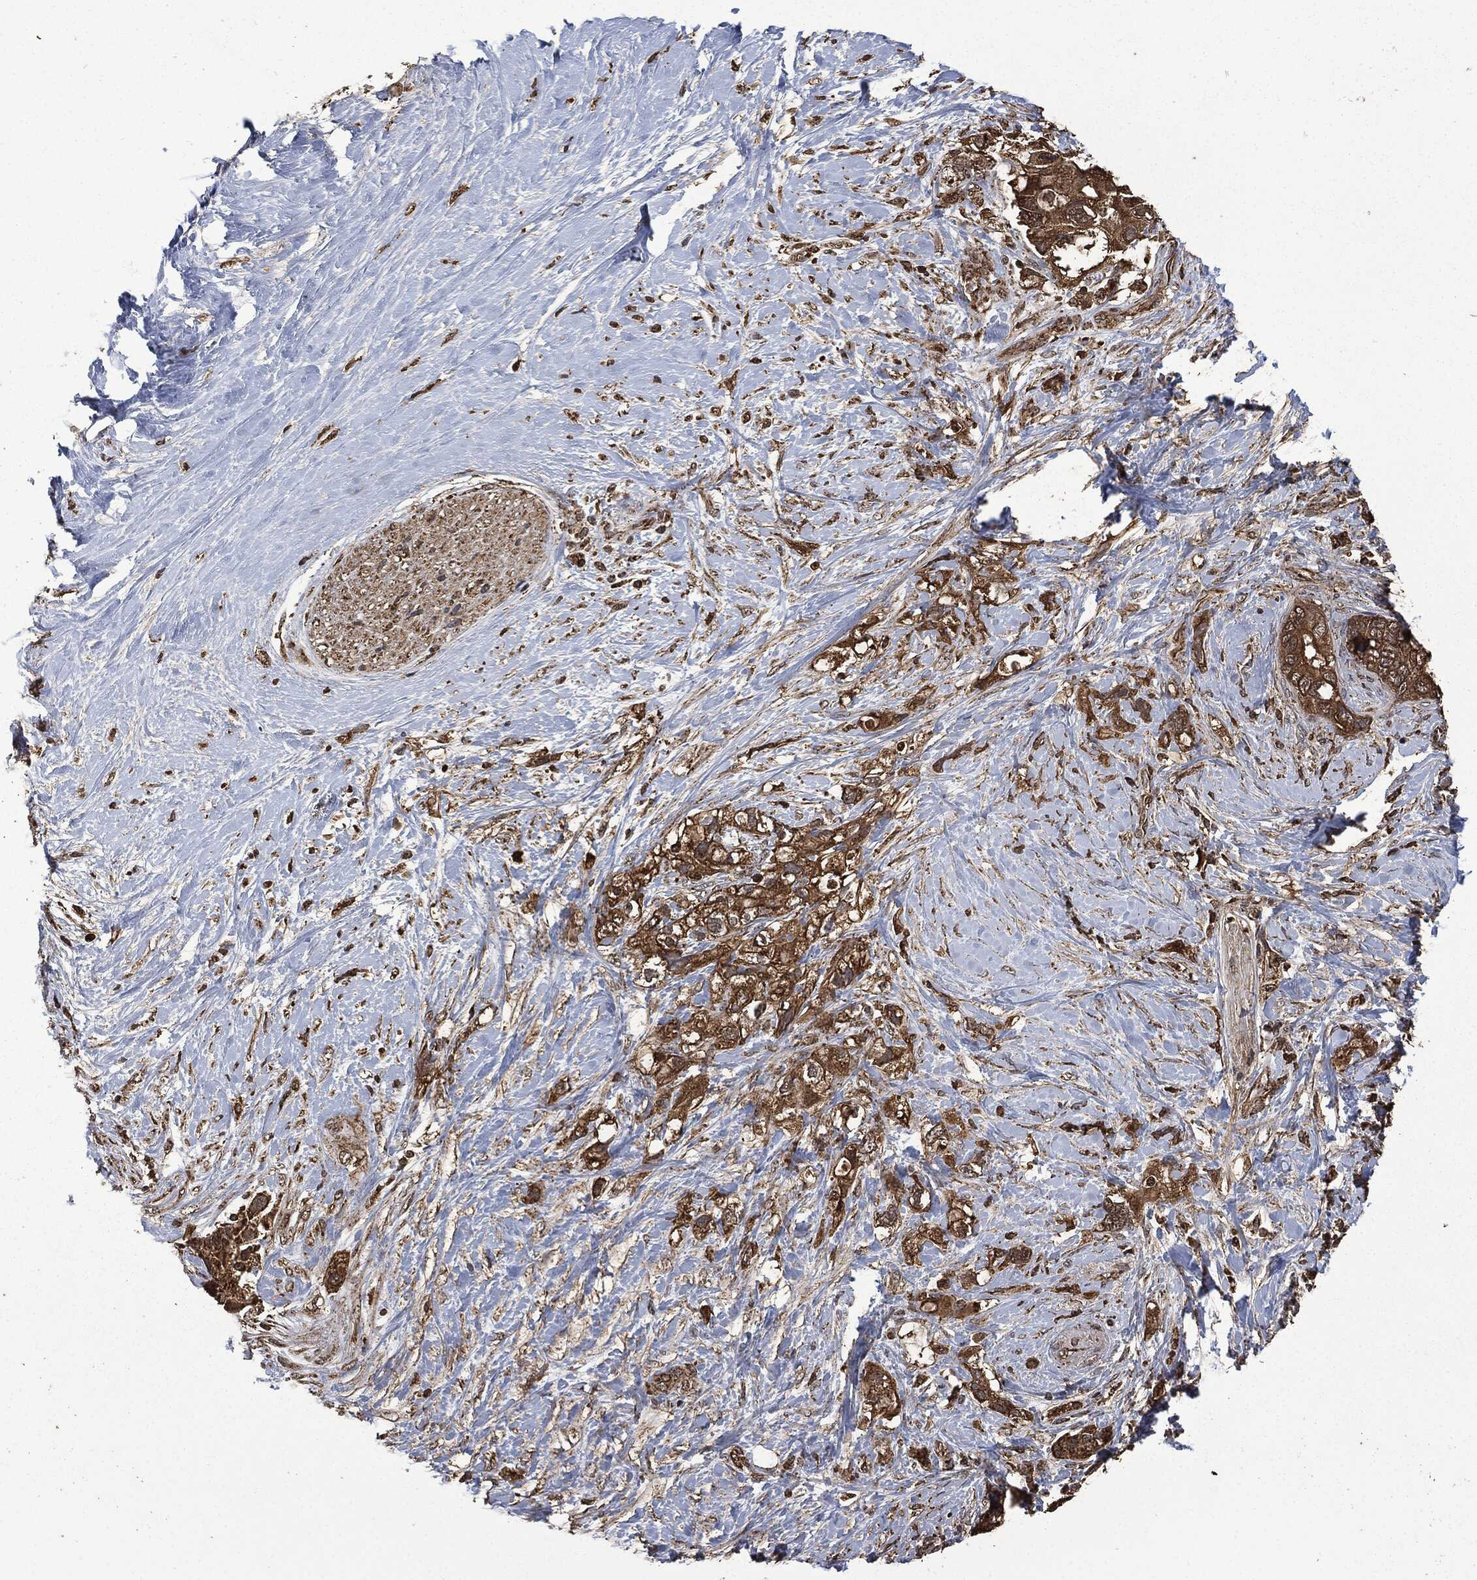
{"staining": {"intensity": "strong", "quantity": ">75%", "location": "cytoplasmic/membranous"}, "tissue": "pancreatic cancer", "cell_type": "Tumor cells", "image_type": "cancer", "snomed": [{"axis": "morphology", "description": "Adenocarcinoma, NOS"}, {"axis": "topography", "description": "Pancreas"}], "caption": "The photomicrograph displays a brown stain indicating the presence of a protein in the cytoplasmic/membranous of tumor cells in adenocarcinoma (pancreatic). (Brightfield microscopy of DAB IHC at high magnification).", "gene": "LIG3", "patient": {"sex": "female", "age": 56}}